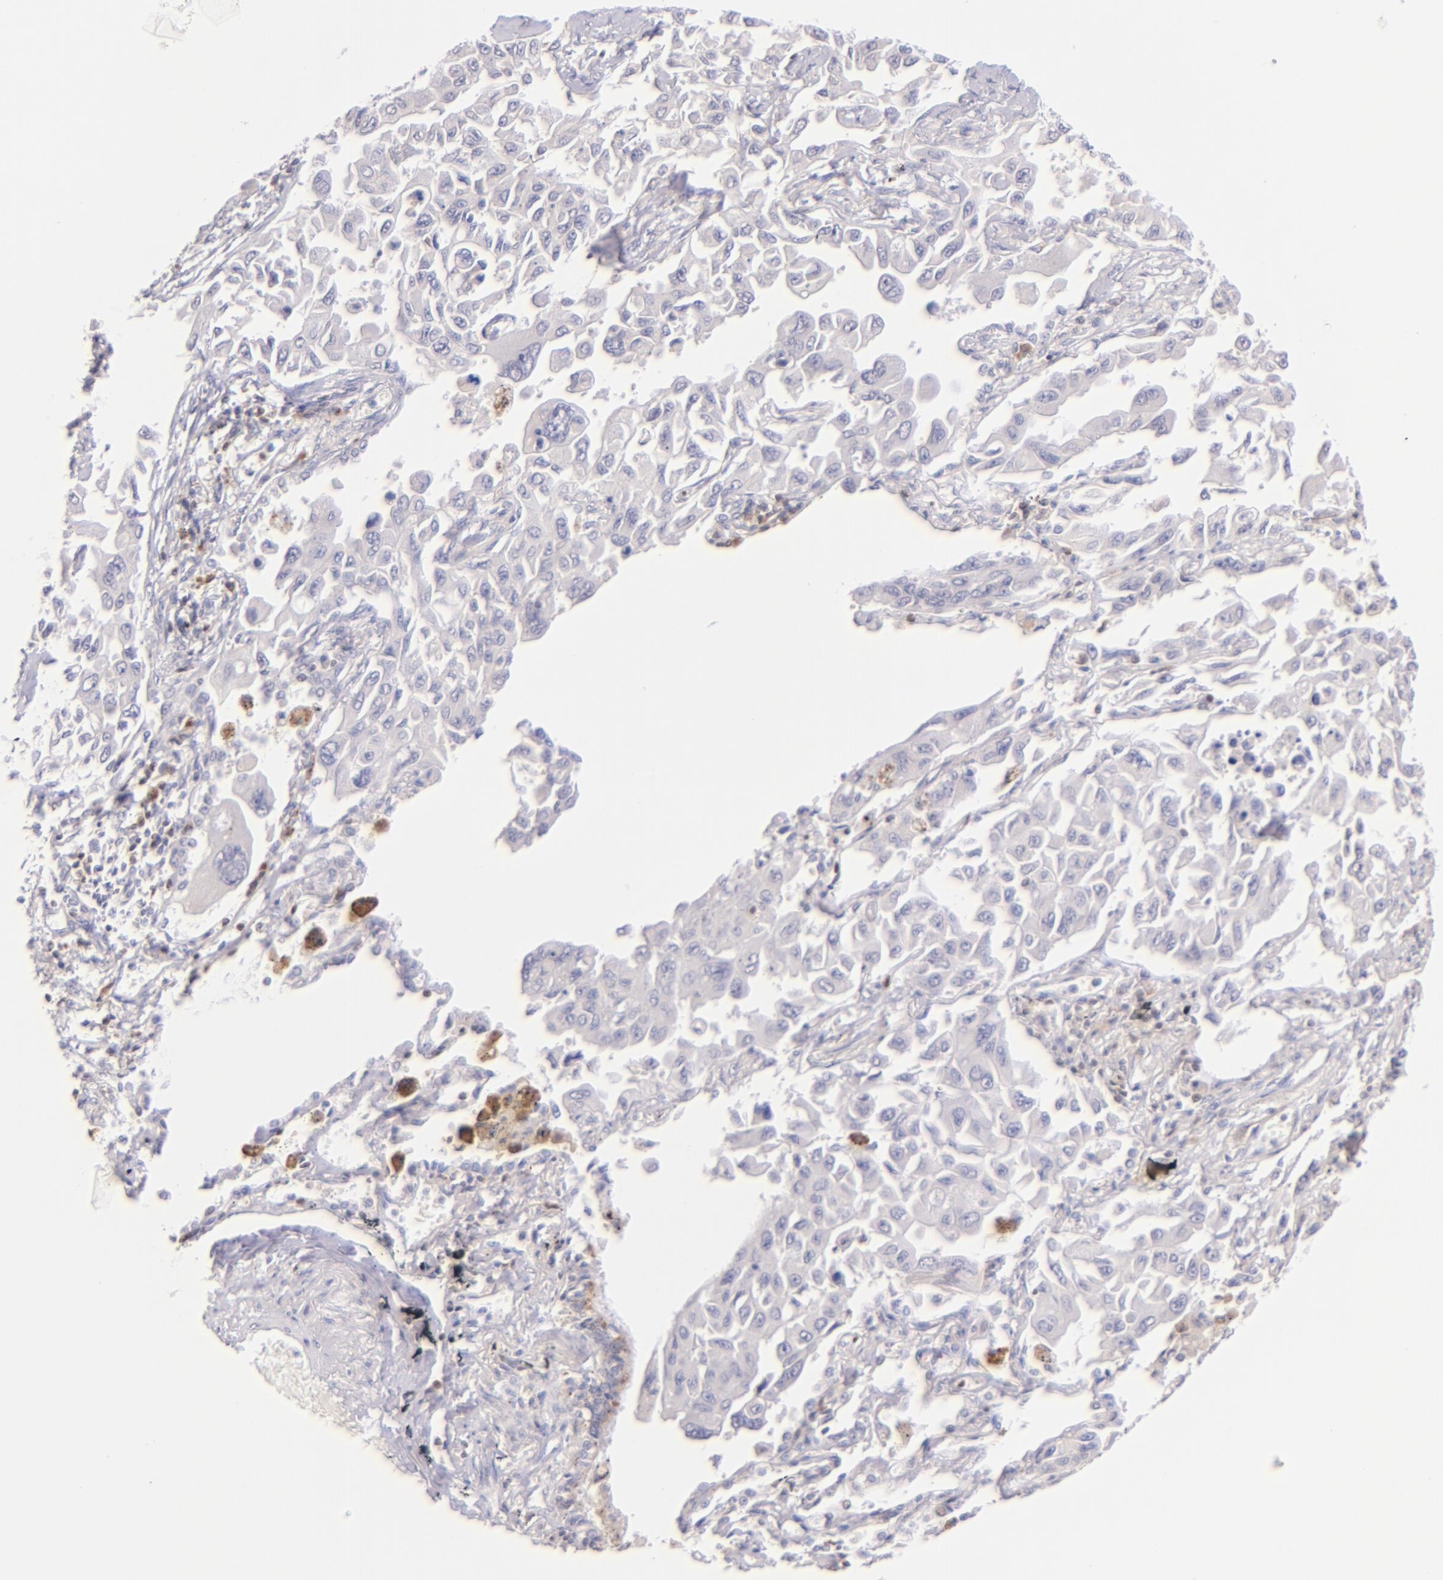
{"staining": {"intensity": "negative", "quantity": "none", "location": "none"}, "tissue": "lung cancer", "cell_type": "Tumor cells", "image_type": "cancer", "snomed": [{"axis": "morphology", "description": "Adenocarcinoma, NOS"}, {"axis": "topography", "description": "Lung"}], "caption": "Tumor cells are negative for protein expression in human lung cancer. (Brightfield microscopy of DAB immunohistochemistry at high magnification).", "gene": "ZAP70", "patient": {"sex": "male", "age": 64}}